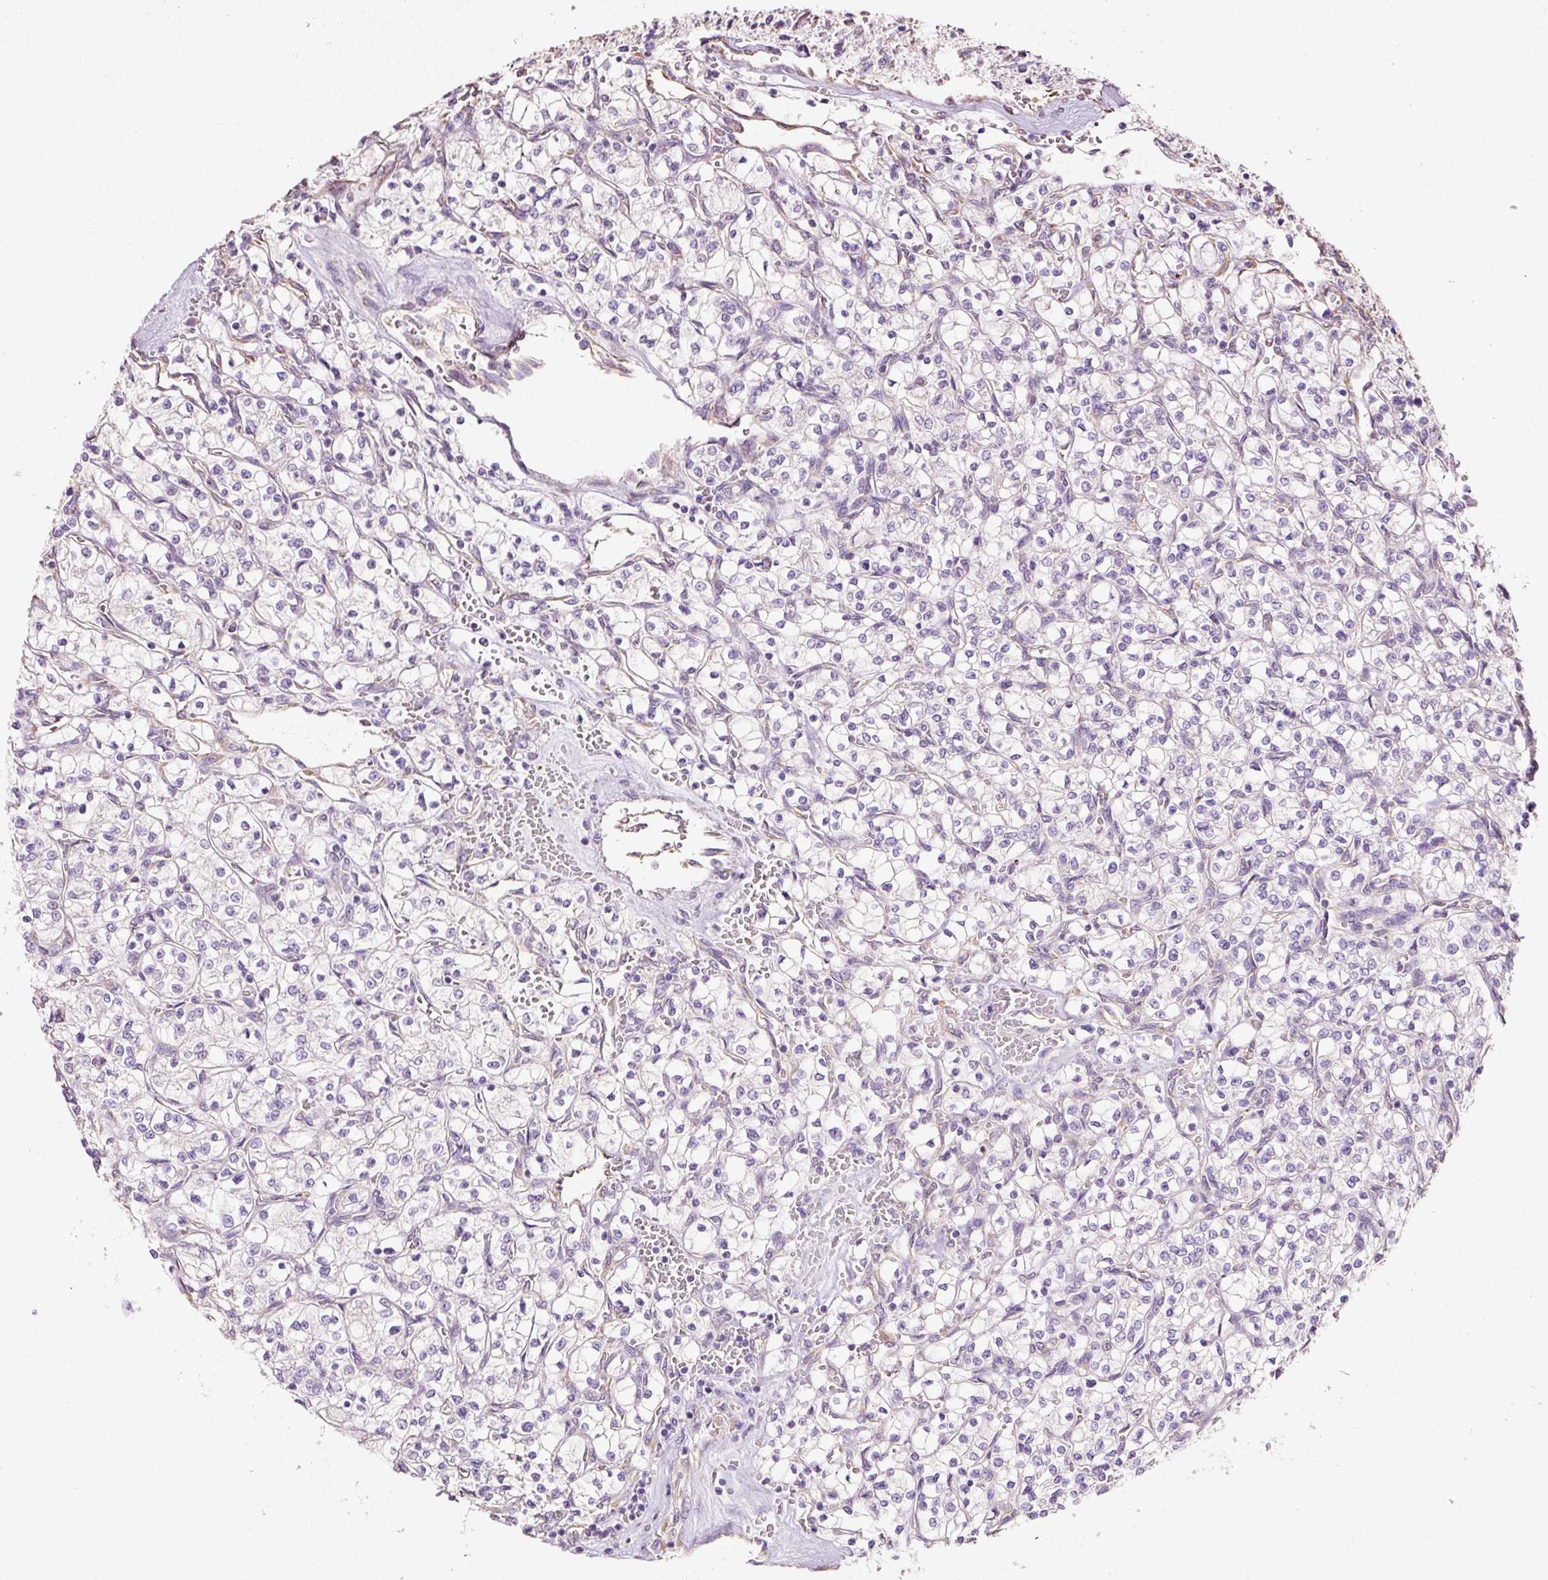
{"staining": {"intensity": "negative", "quantity": "none", "location": "none"}, "tissue": "renal cancer", "cell_type": "Tumor cells", "image_type": "cancer", "snomed": [{"axis": "morphology", "description": "Adenocarcinoma, NOS"}, {"axis": "topography", "description": "Kidney"}], "caption": "Immunohistochemistry (IHC) of human renal adenocarcinoma displays no expression in tumor cells.", "gene": "GCG", "patient": {"sex": "female", "age": 64}}